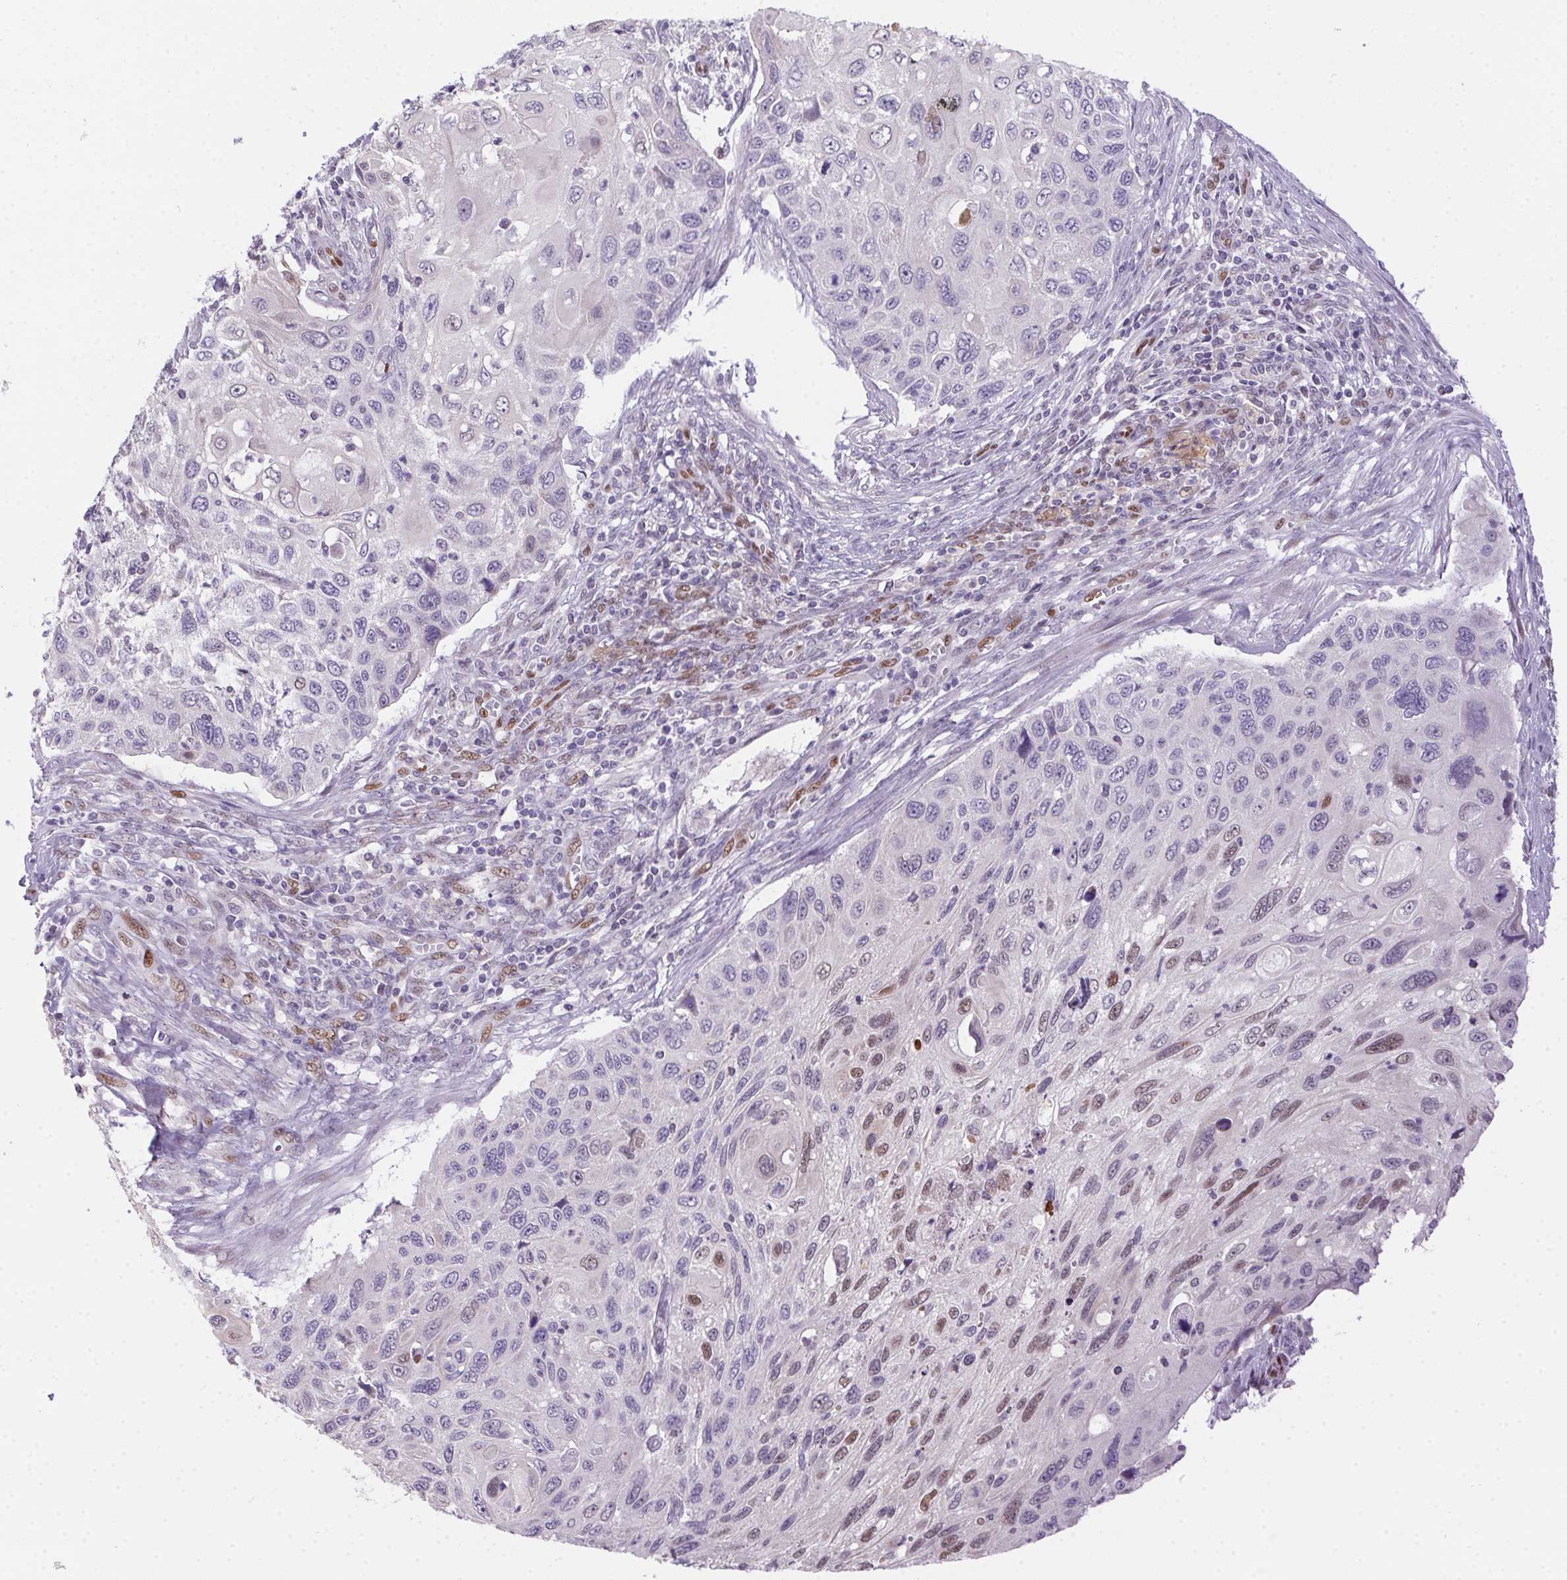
{"staining": {"intensity": "weak", "quantity": "<25%", "location": "nuclear"}, "tissue": "cervical cancer", "cell_type": "Tumor cells", "image_type": "cancer", "snomed": [{"axis": "morphology", "description": "Squamous cell carcinoma, NOS"}, {"axis": "topography", "description": "Cervix"}], "caption": "An immunohistochemistry (IHC) image of cervical squamous cell carcinoma is shown. There is no staining in tumor cells of cervical squamous cell carcinoma.", "gene": "SP9", "patient": {"sex": "female", "age": 70}}